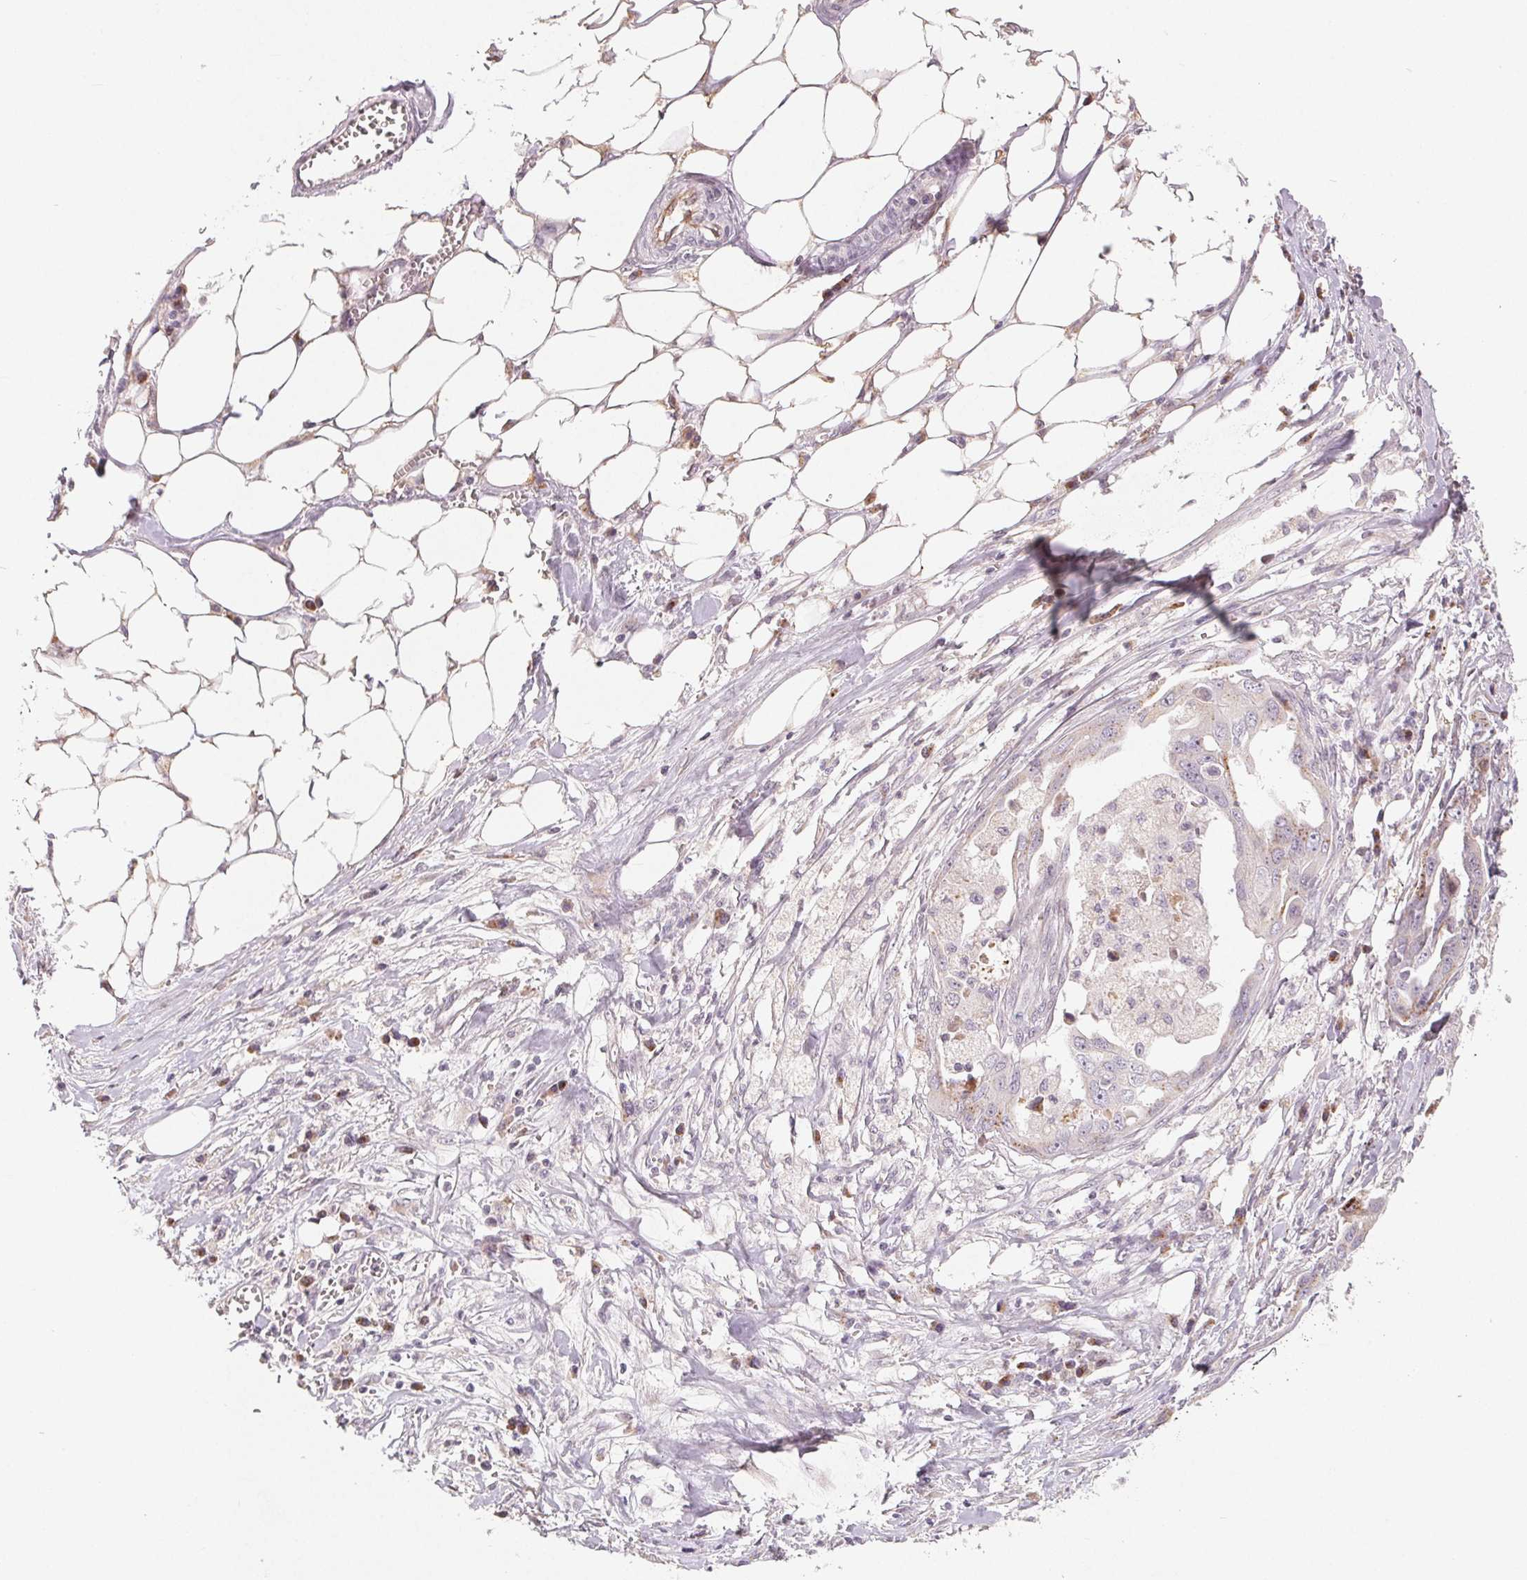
{"staining": {"intensity": "negative", "quantity": "none", "location": "none"}, "tissue": "ovarian cancer", "cell_type": "Tumor cells", "image_type": "cancer", "snomed": [{"axis": "morphology", "description": "Carcinoma, endometroid"}, {"axis": "topography", "description": "Ovary"}], "caption": "Image shows no protein positivity in tumor cells of endometroid carcinoma (ovarian) tissue.", "gene": "TMSB15B", "patient": {"sex": "female", "age": 70}}